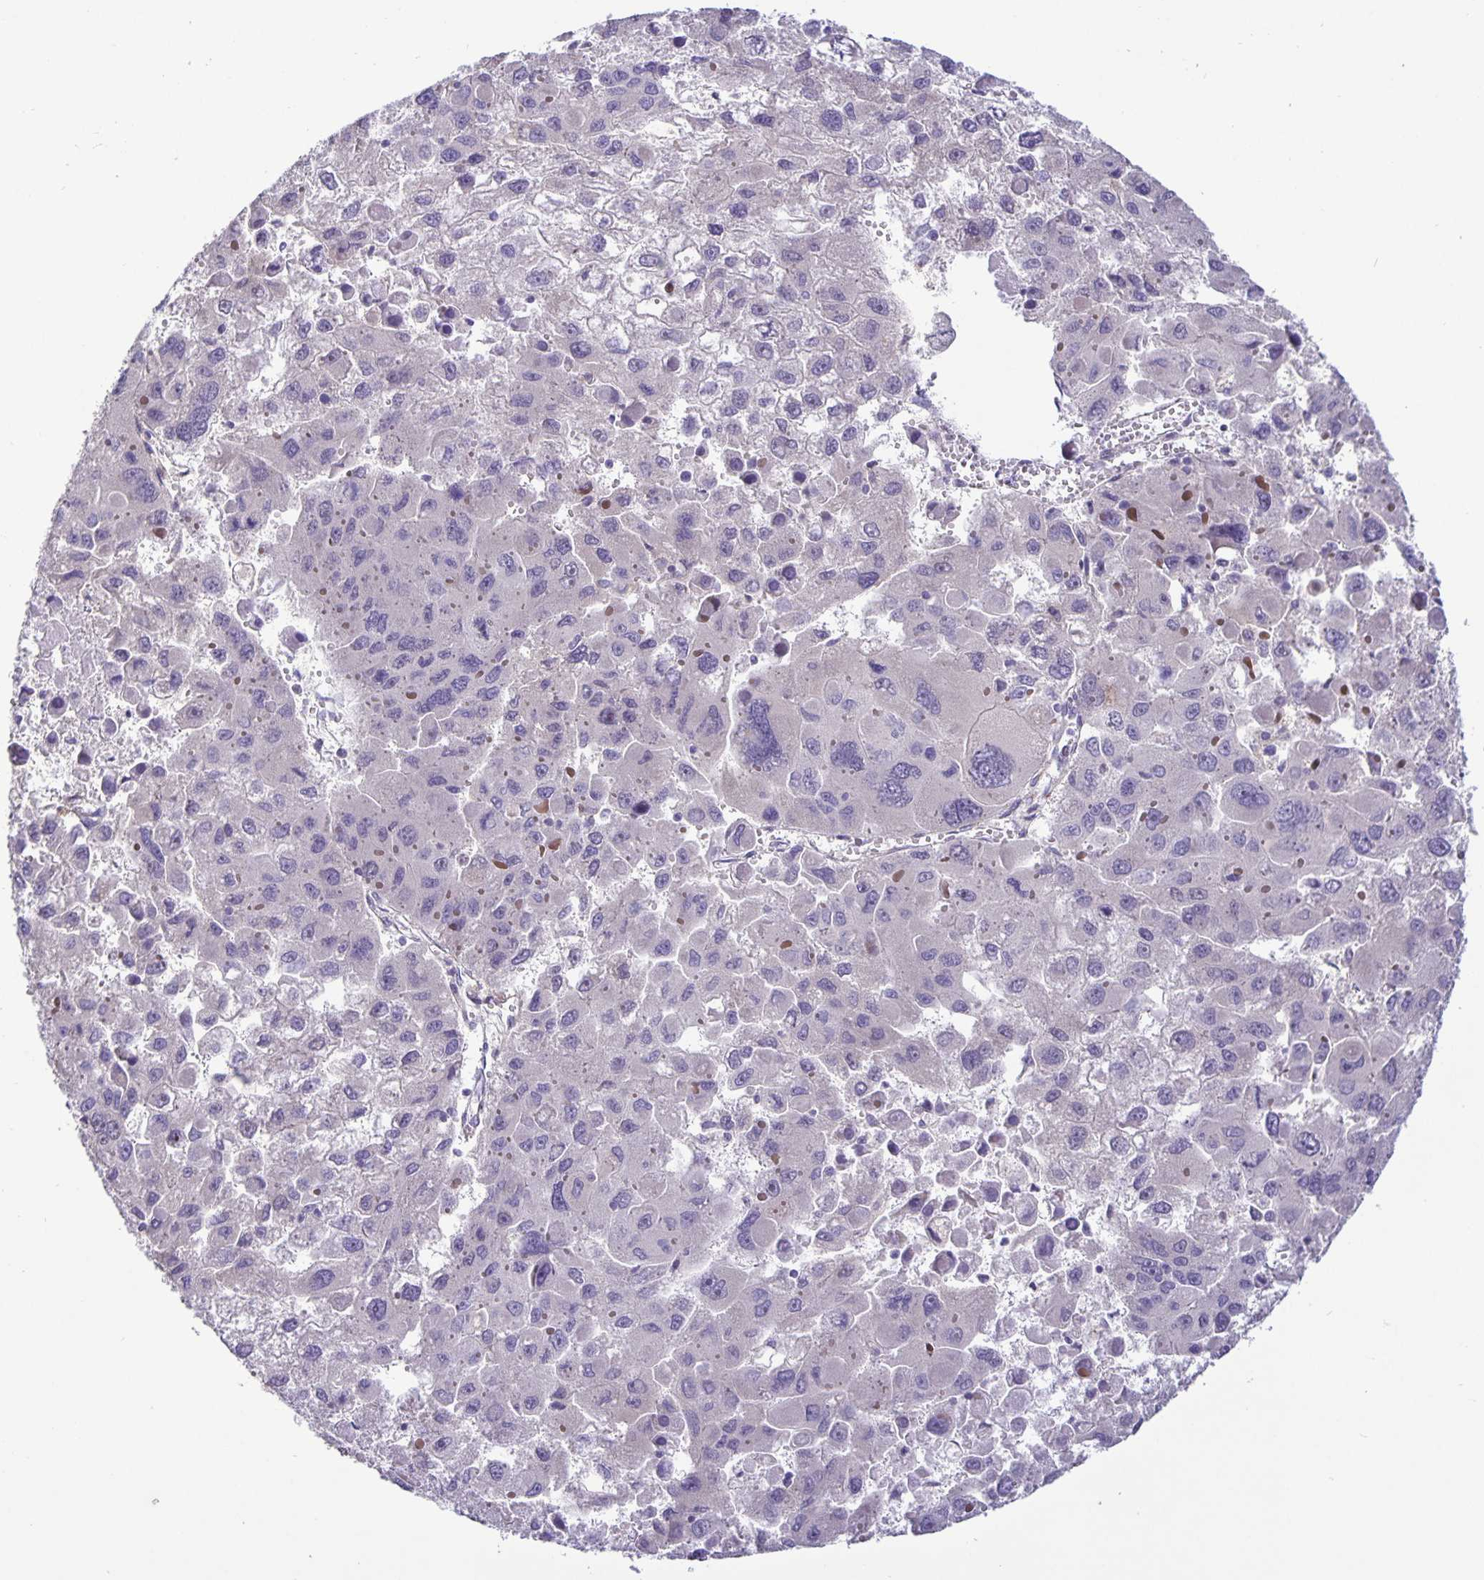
{"staining": {"intensity": "negative", "quantity": "none", "location": "none"}, "tissue": "liver cancer", "cell_type": "Tumor cells", "image_type": "cancer", "snomed": [{"axis": "morphology", "description": "Carcinoma, Hepatocellular, NOS"}, {"axis": "topography", "description": "Liver"}], "caption": "A micrograph of human liver cancer is negative for staining in tumor cells.", "gene": "EML6", "patient": {"sex": "female", "age": 41}}